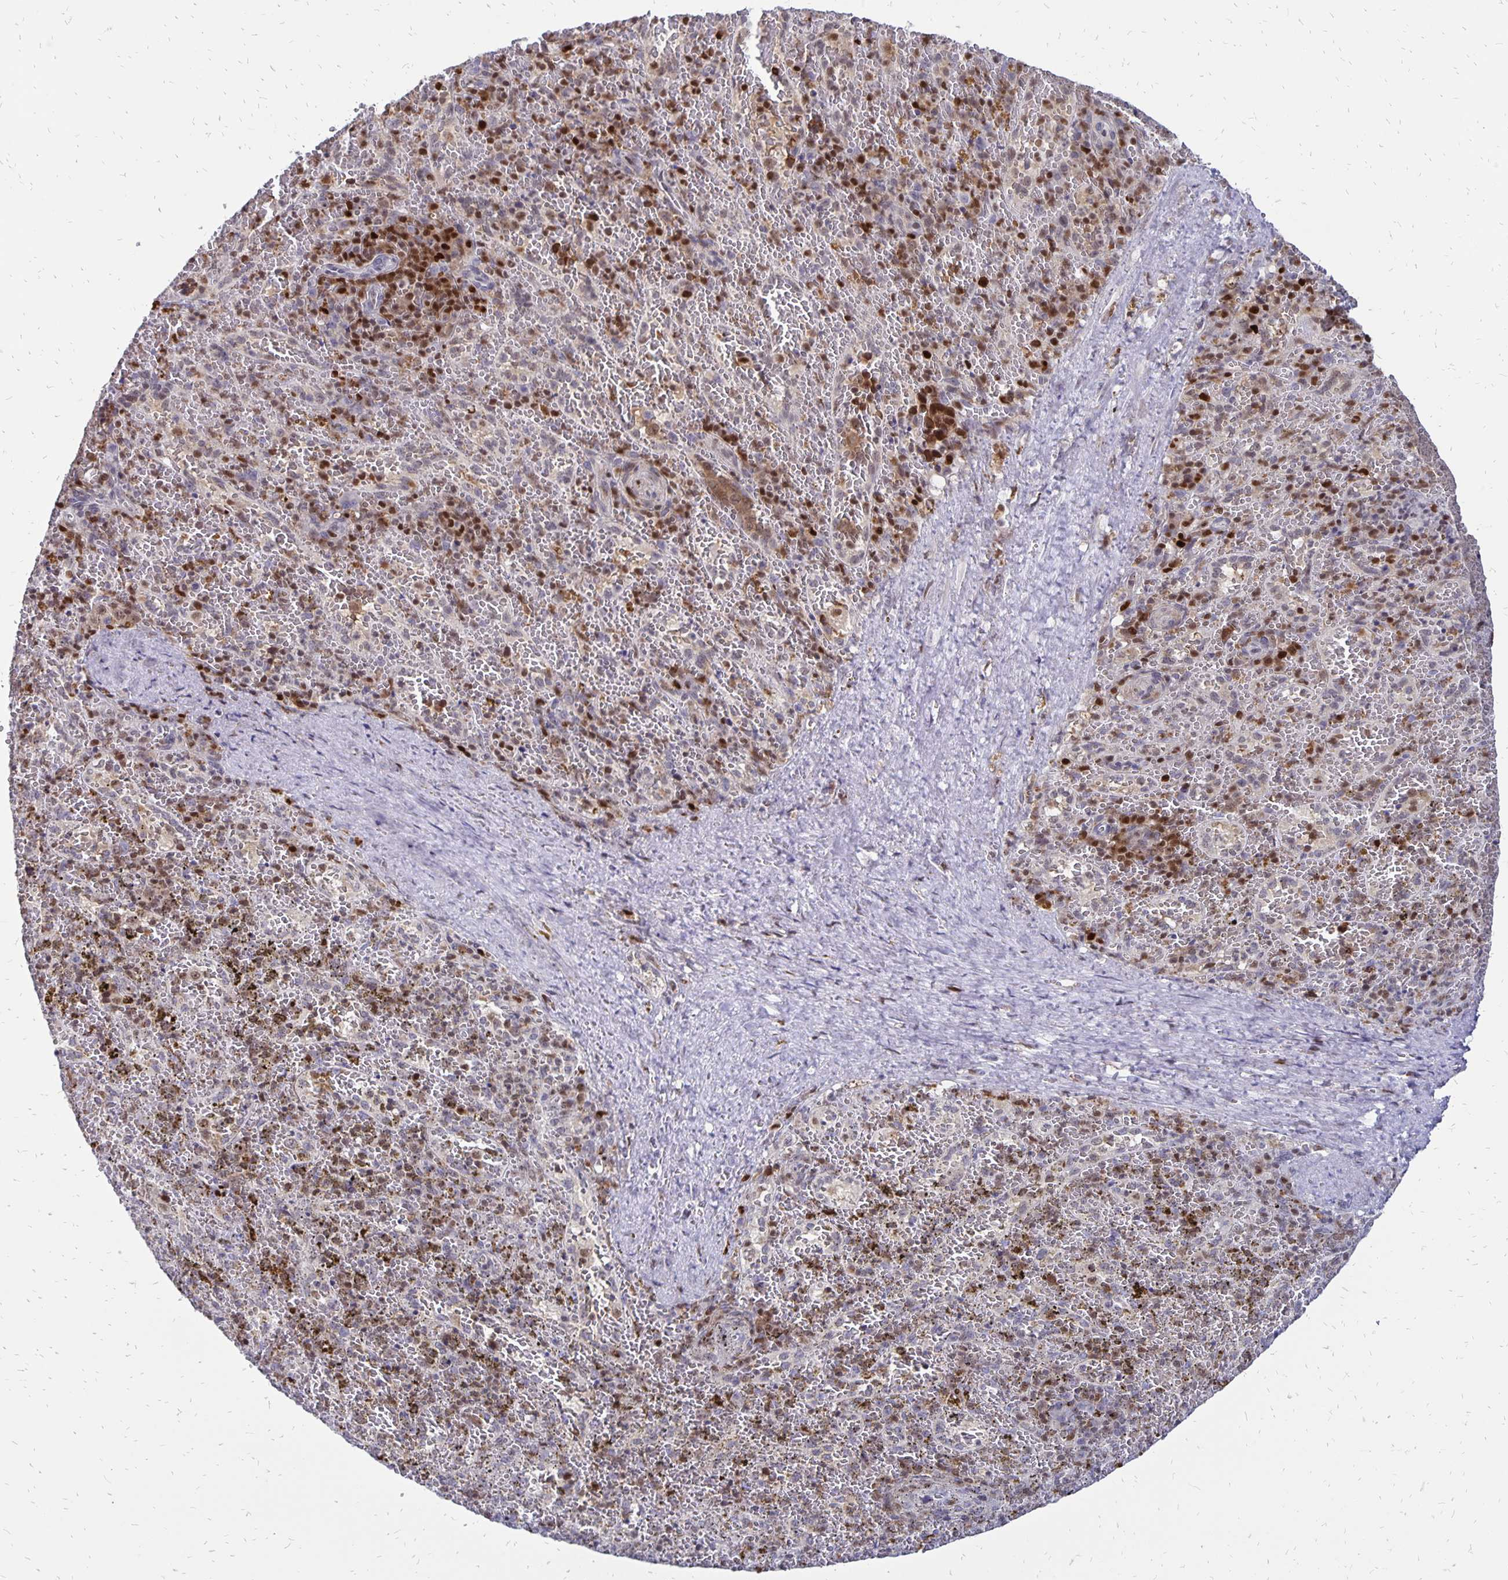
{"staining": {"intensity": "moderate", "quantity": "<25%", "location": "nuclear"}, "tissue": "spleen", "cell_type": "Cells in red pulp", "image_type": "normal", "snomed": [{"axis": "morphology", "description": "Normal tissue, NOS"}, {"axis": "topography", "description": "Spleen"}], "caption": "IHC histopathology image of benign human spleen stained for a protein (brown), which shows low levels of moderate nuclear staining in about <25% of cells in red pulp.", "gene": "DCK", "patient": {"sex": "female", "age": 50}}